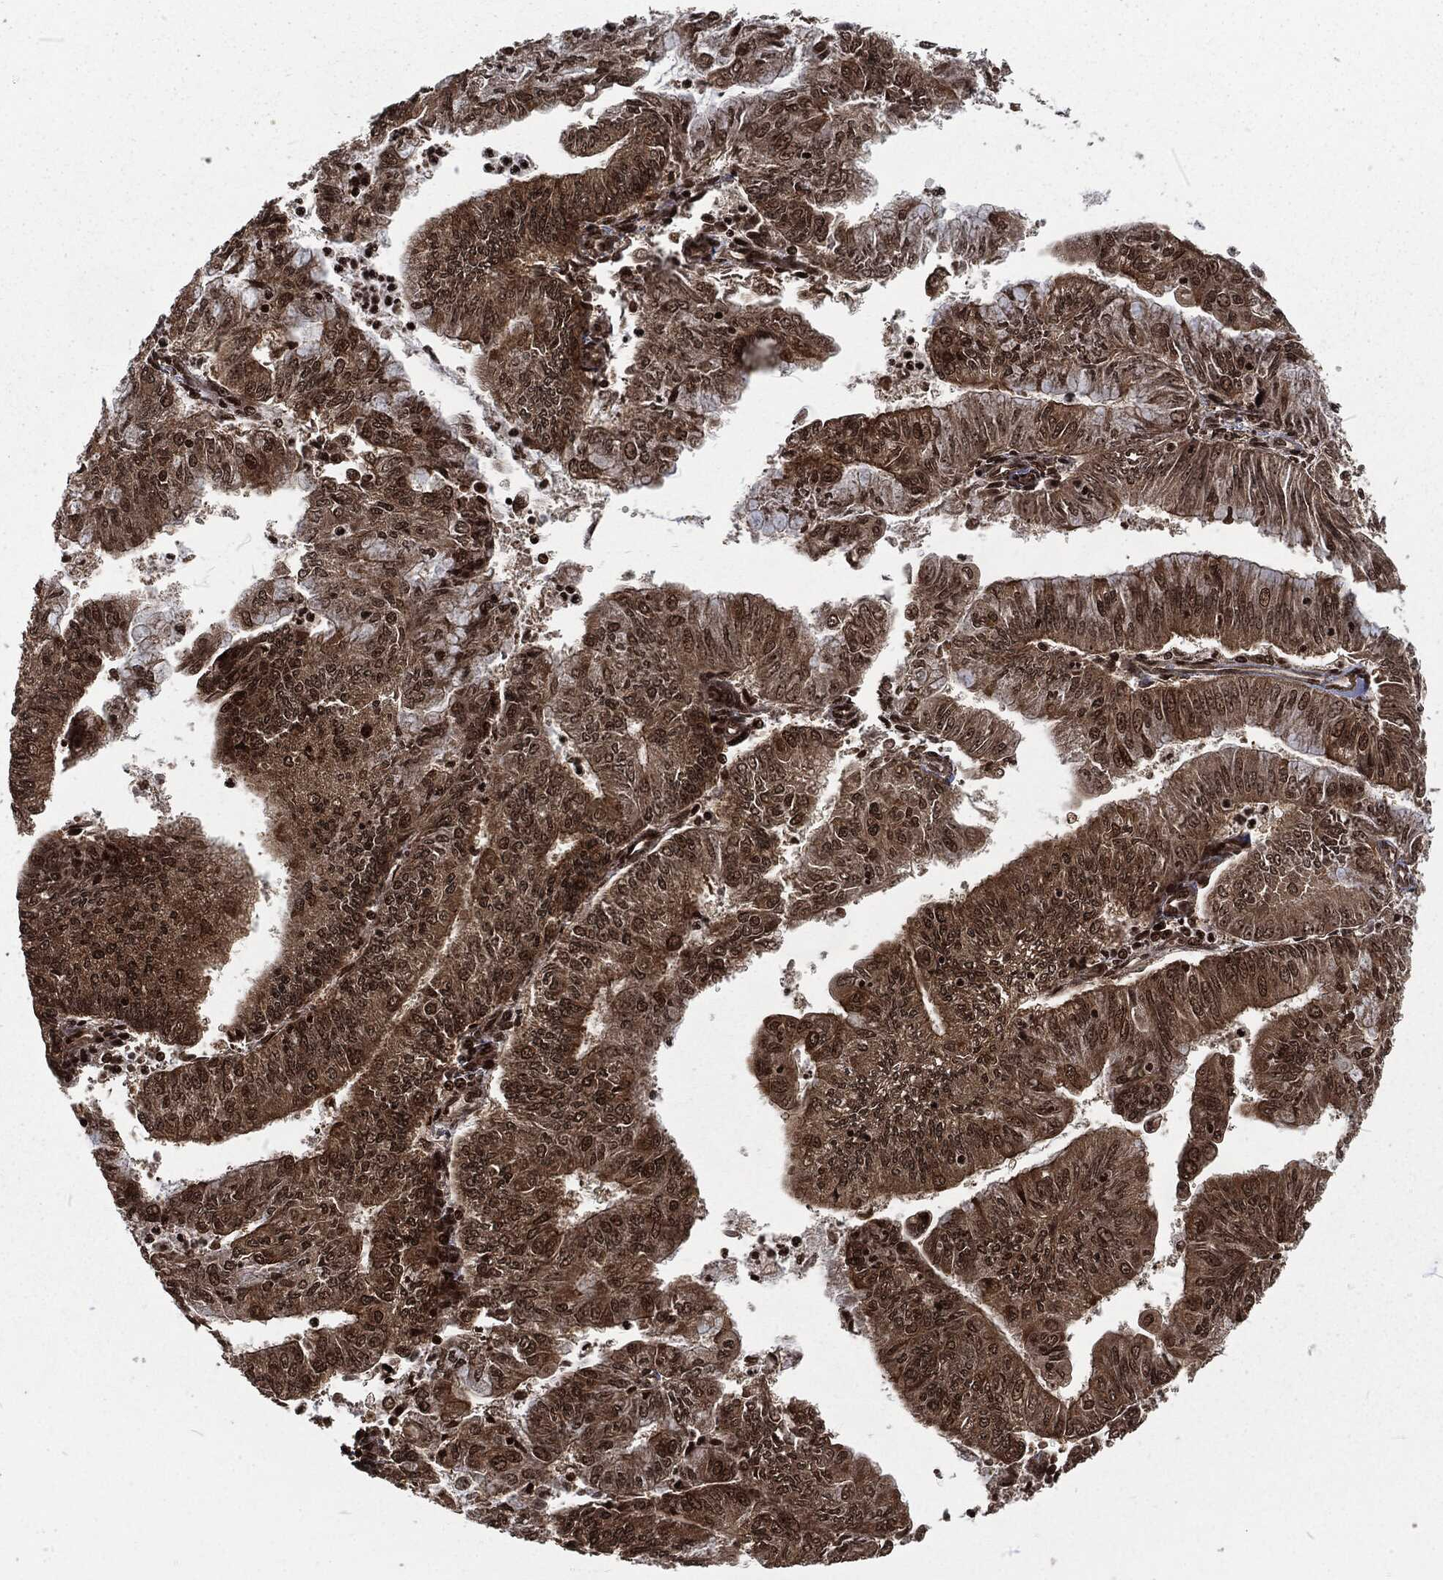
{"staining": {"intensity": "strong", "quantity": "25%-75%", "location": "cytoplasmic/membranous,nuclear"}, "tissue": "endometrial cancer", "cell_type": "Tumor cells", "image_type": "cancer", "snomed": [{"axis": "morphology", "description": "Adenocarcinoma, NOS"}, {"axis": "topography", "description": "Endometrium"}], "caption": "High-power microscopy captured an immunohistochemistry image of endometrial cancer, revealing strong cytoplasmic/membranous and nuclear staining in about 25%-75% of tumor cells.", "gene": "NGRN", "patient": {"sex": "female", "age": 59}}